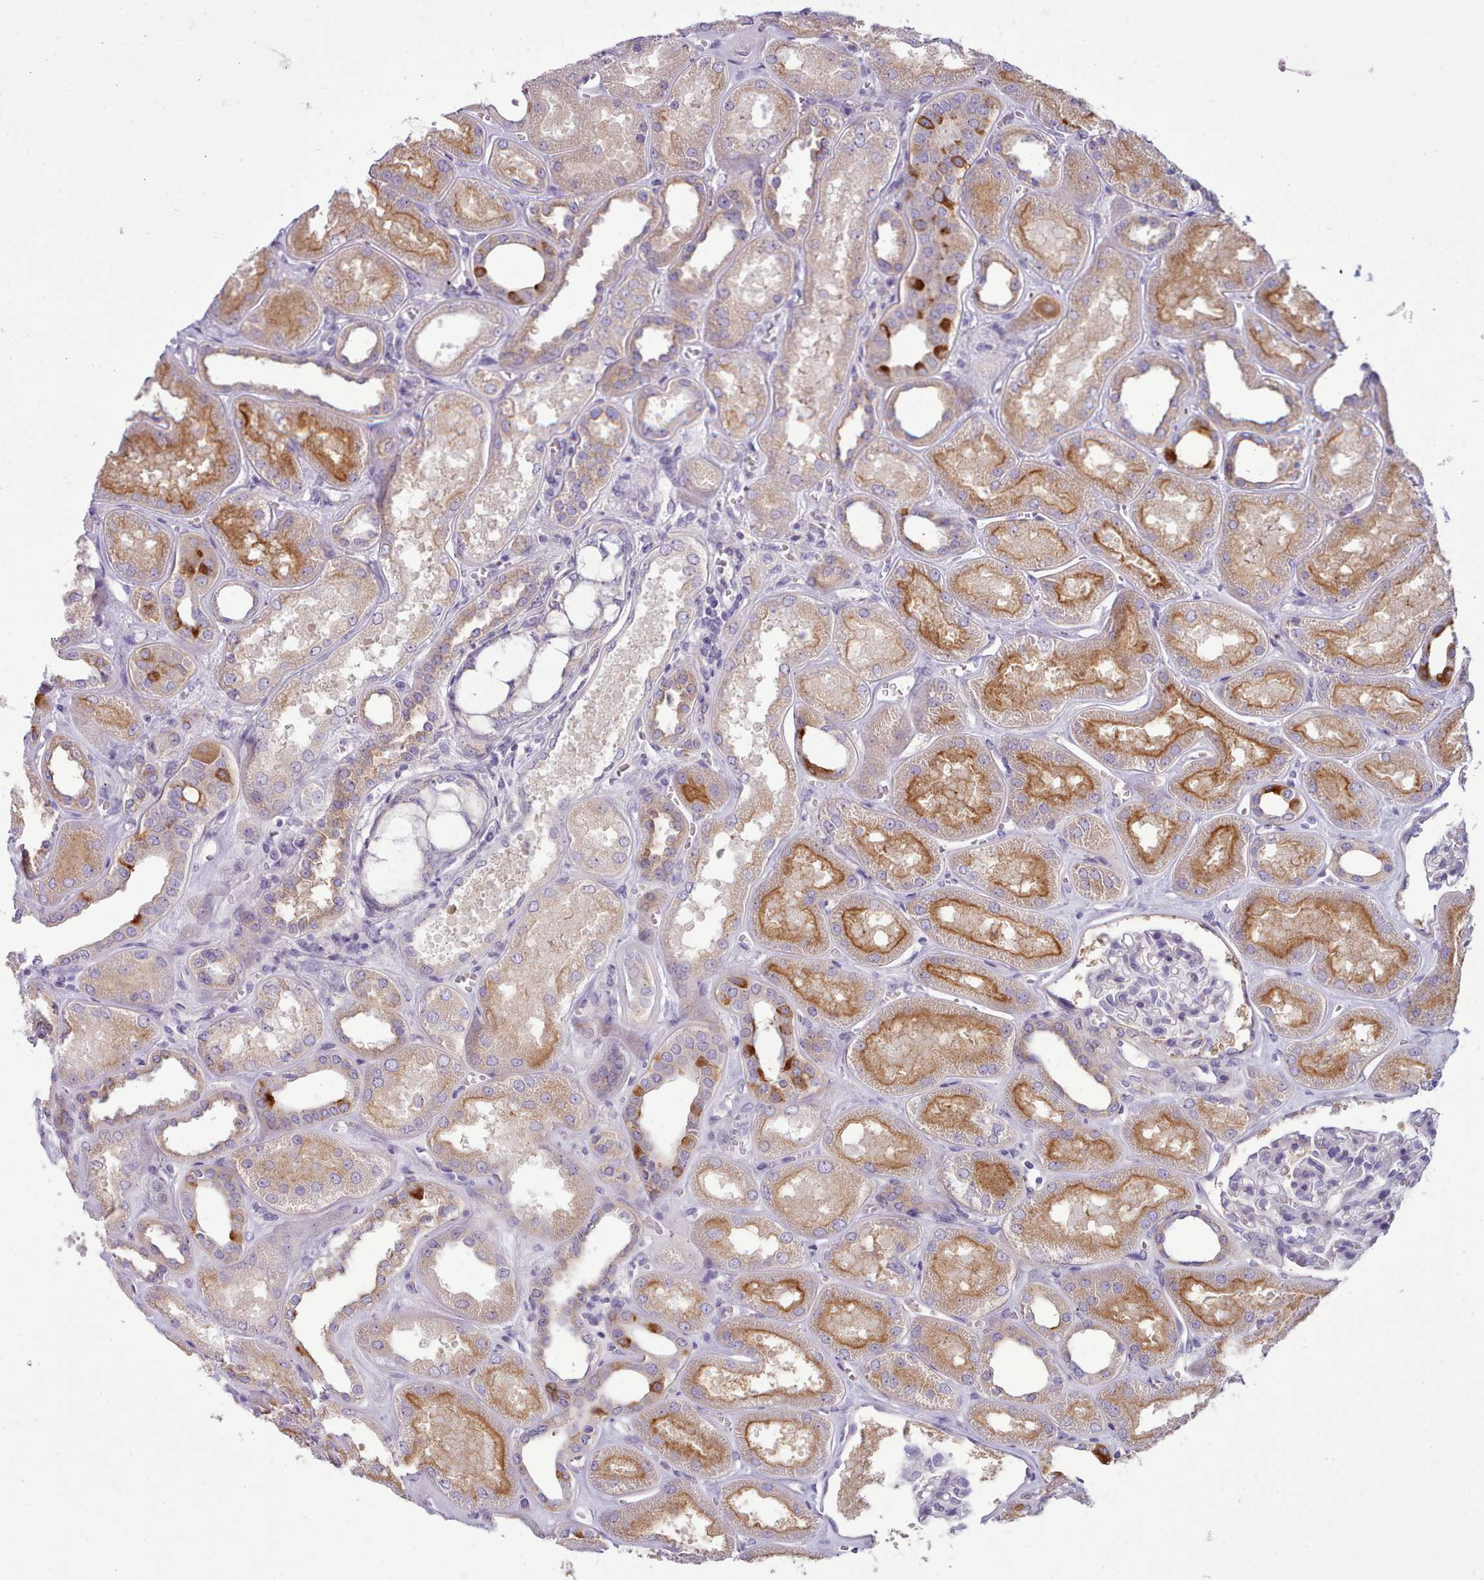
{"staining": {"intensity": "negative", "quantity": "none", "location": "none"}, "tissue": "kidney", "cell_type": "Cells in glomeruli", "image_type": "normal", "snomed": [{"axis": "morphology", "description": "Normal tissue, NOS"}, {"axis": "morphology", "description": "Adenocarcinoma, NOS"}, {"axis": "topography", "description": "Kidney"}], "caption": "High power microscopy photomicrograph of an IHC histopathology image of normal kidney, revealing no significant expression in cells in glomeruli.", "gene": "MYRFL", "patient": {"sex": "female", "age": 68}}